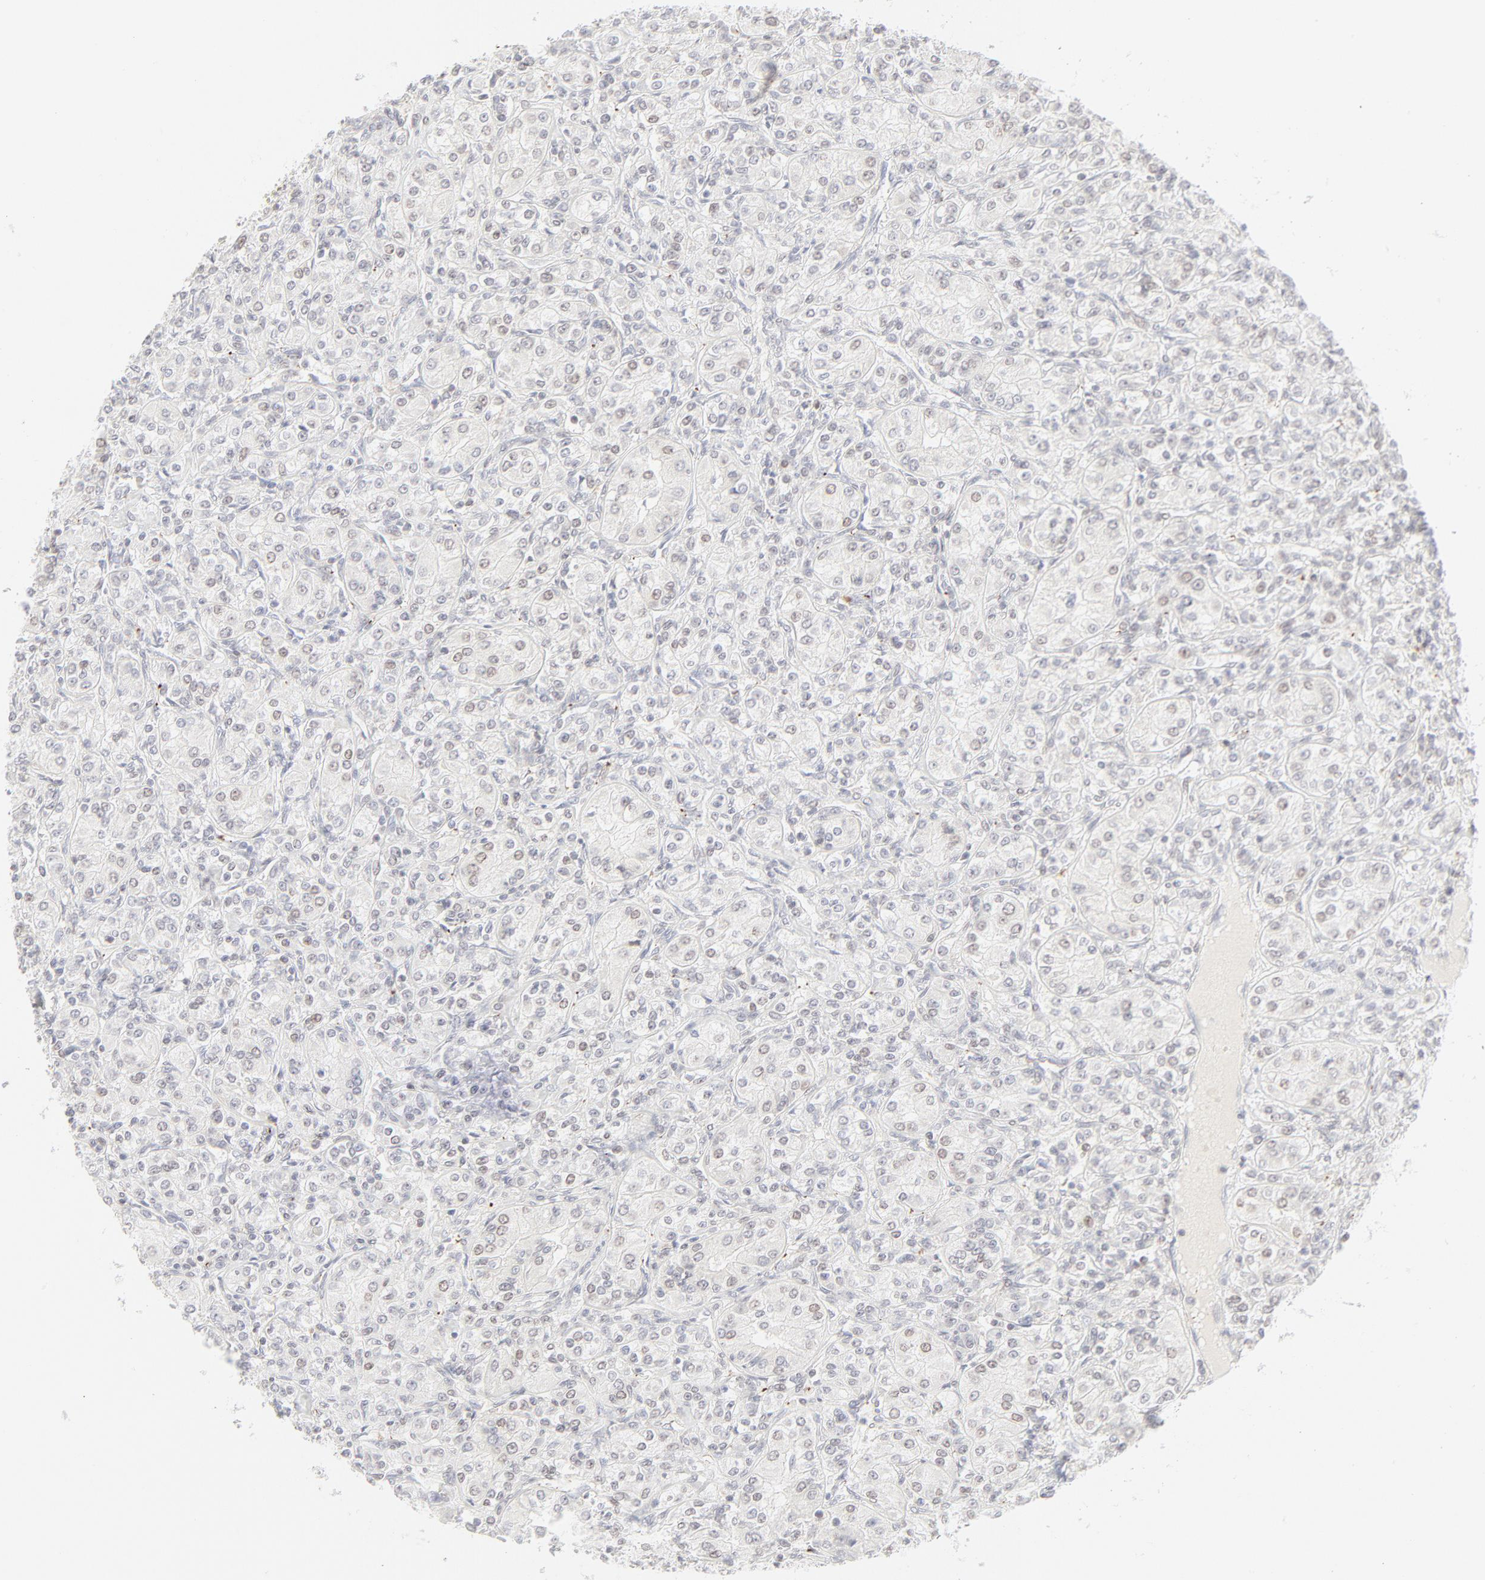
{"staining": {"intensity": "moderate", "quantity": "25%-75%", "location": "nuclear"}, "tissue": "renal cancer", "cell_type": "Tumor cells", "image_type": "cancer", "snomed": [{"axis": "morphology", "description": "Adenocarcinoma, NOS"}, {"axis": "topography", "description": "Kidney"}], "caption": "Moderate nuclear protein expression is identified in about 25%-75% of tumor cells in renal adenocarcinoma.", "gene": "PRKCB", "patient": {"sex": "male", "age": 77}}